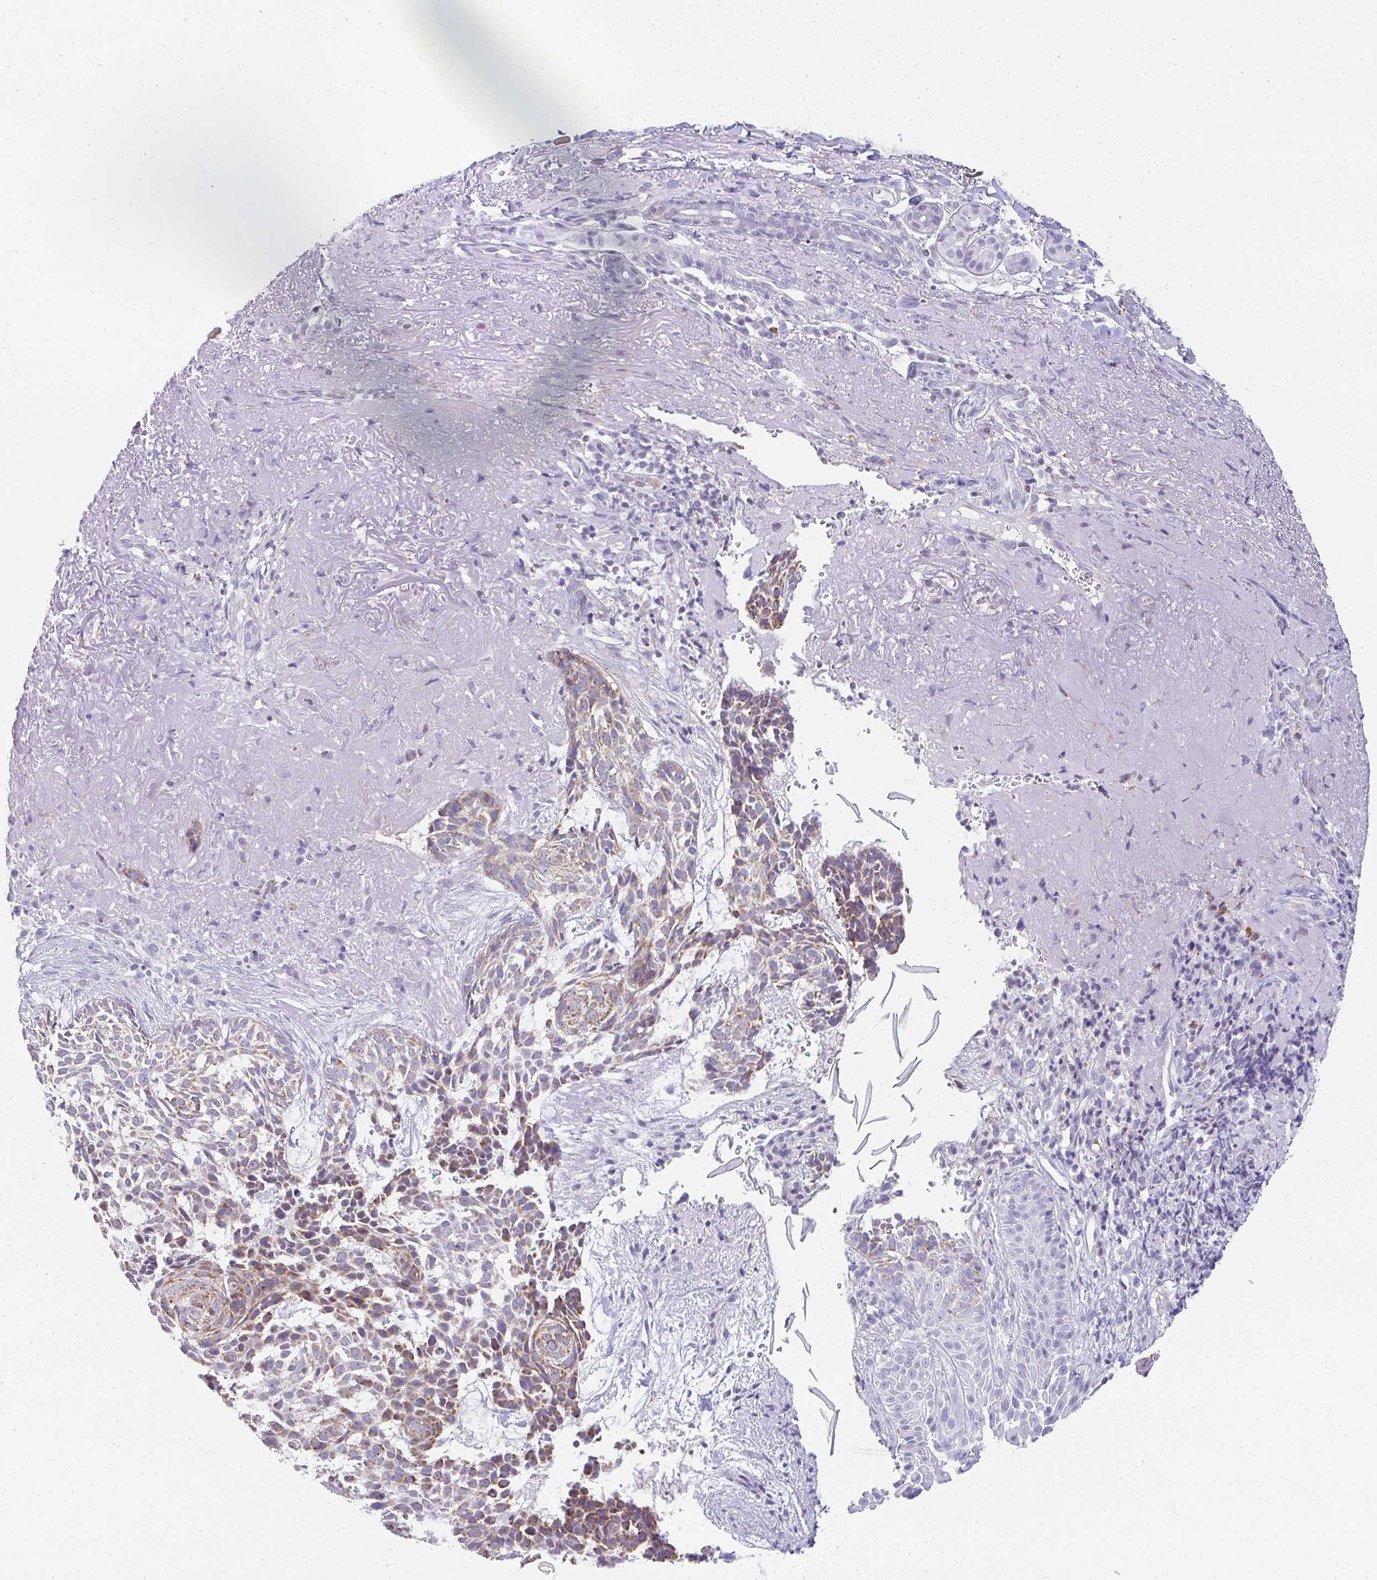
{"staining": {"intensity": "moderate", "quantity": ">75%", "location": "cytoplasmic/membranous"}, "tissue": "skin cancer", "cell_type": "Tumor cells", "image_type": "cancer", "snomed": [{"axis": "morphology", "description": "Basal cell carcinoma"}, {"axis": "topography", "description": "Skin"}, {"axis": "topography", "description": "Skin of face"}], "caption": "DAB immunohistochemical staining of skin cancer (basal cell carcinoma) shows moderate cytoplasmic/membranous protein positivity in about >75% of tumor cells. The protein of interest is shown in brown color, while the nuclei are stained blue.", "gene": "RLF", "patient": {"sex": "female", "age": 80}}